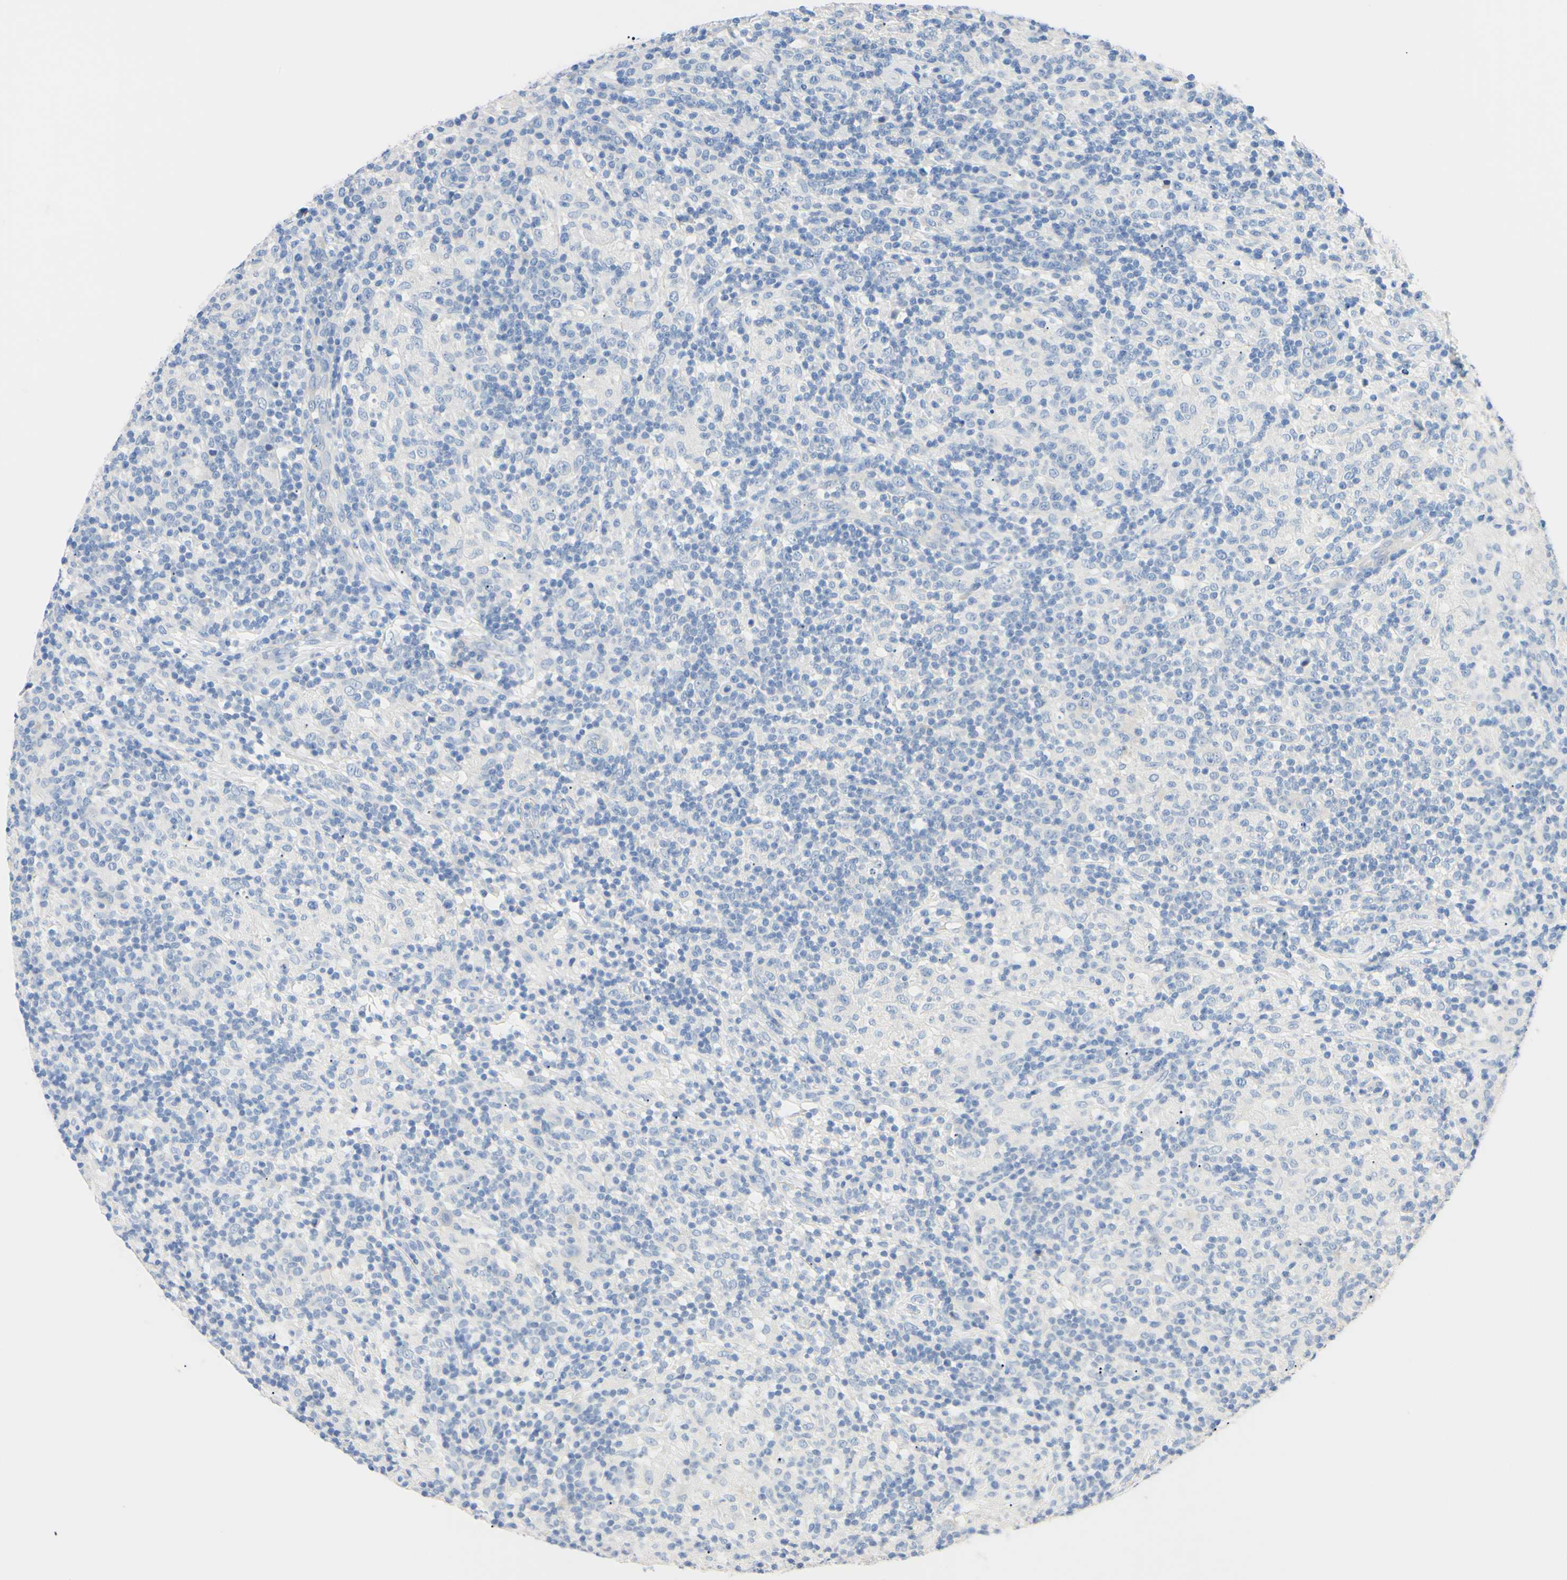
{"staining": {"intensity": "negative", "quantity": "none", "location": "none"}, "tissue": "lymphoma", "cell_type": "Tumor cells", "image_type": "cancer", "snomed": [{"axis": "morphology", "description": "Hodgkin's disease, NOS"}, {"axis": "topography", "description": "Lymph node"}], "caption": "Immunohistochemistry (IHC) image of neoplastic tissue: Hodgkin's disease stained with DAB shows no significant protein positivity in tumor cells.", "gene": "RARS1", "patient": {"sex": "male", "age": 70}}